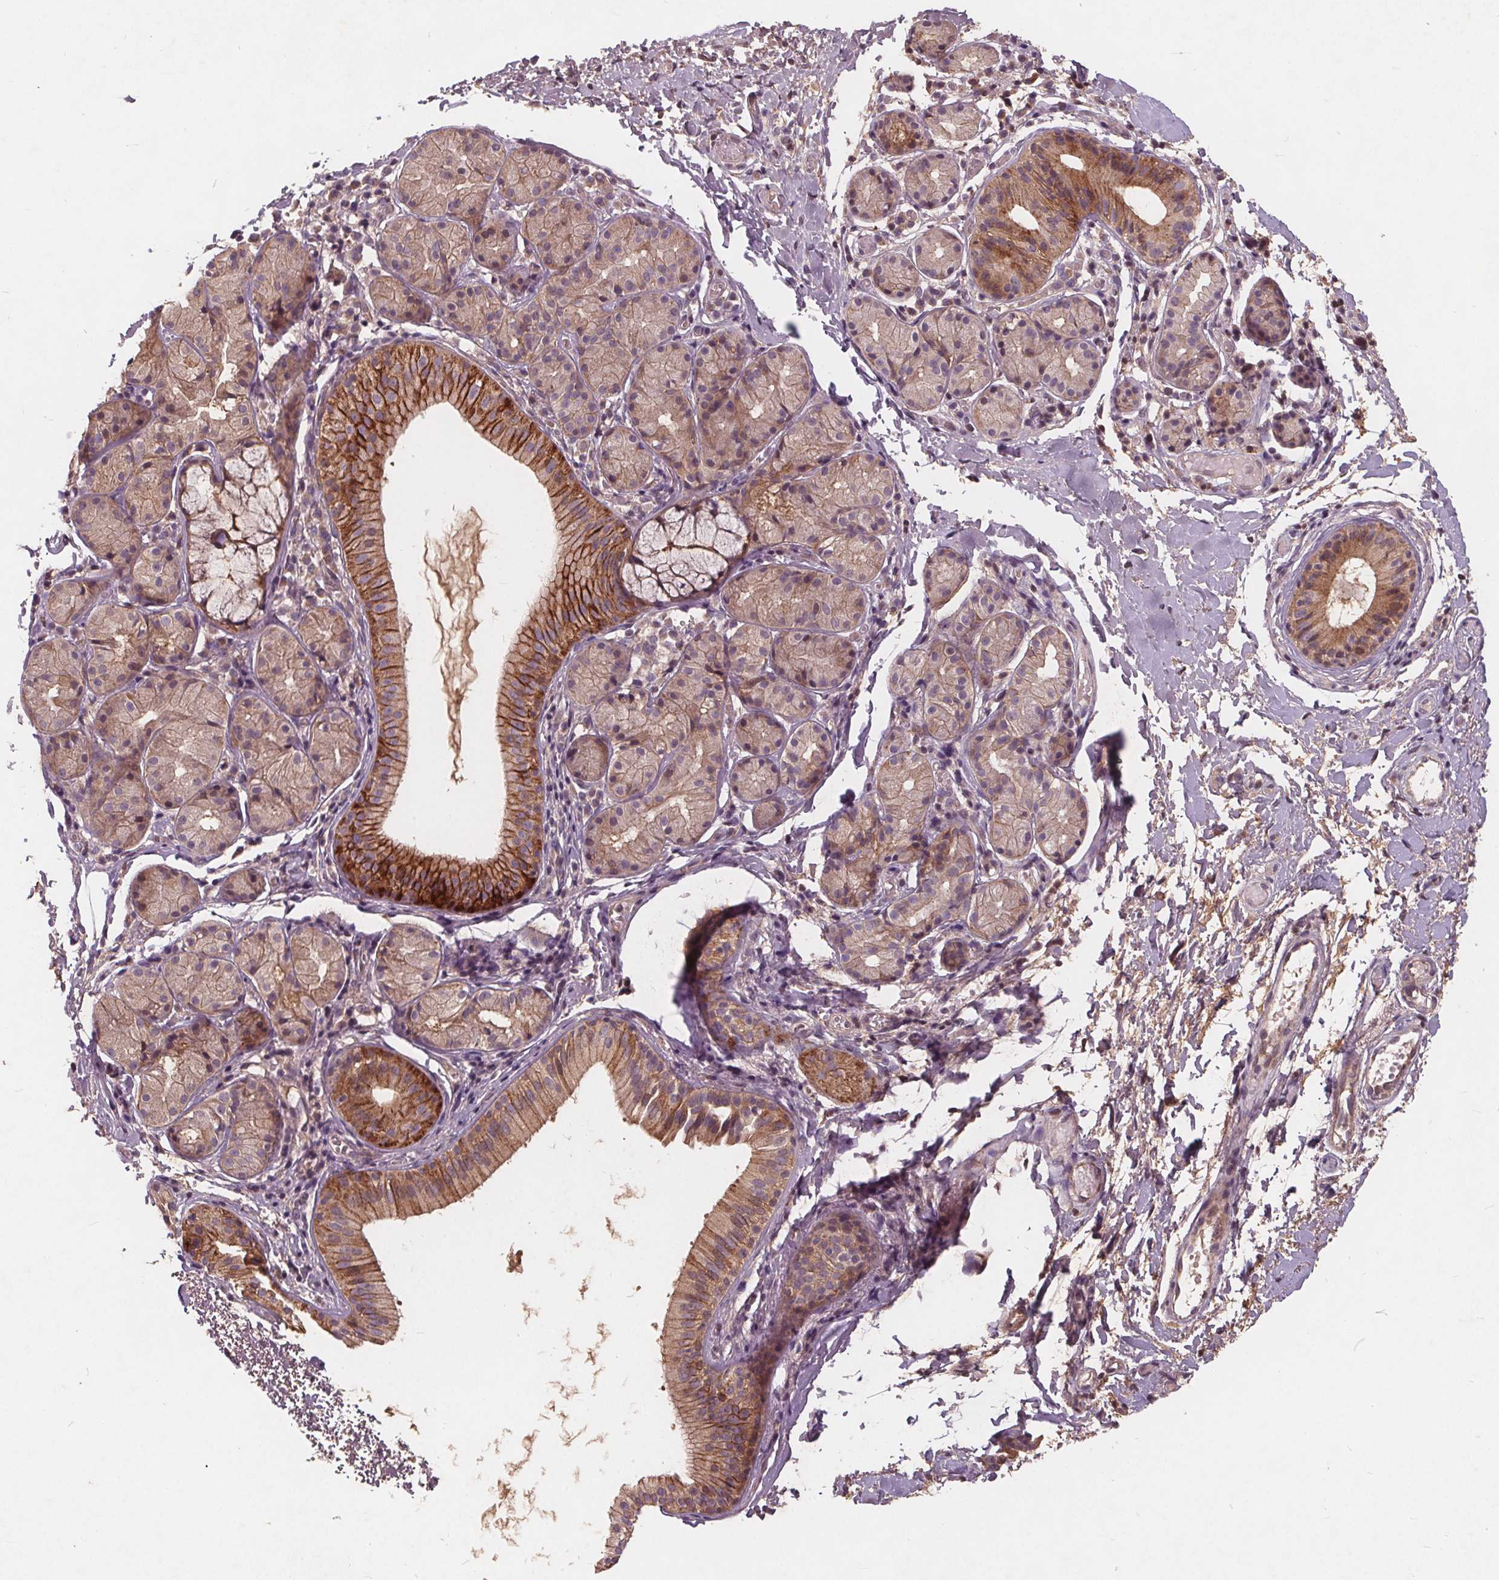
{"staining": {"intensity": "moderate", "quantity": "25%-75%", "location": "cytoplasmic/membranous"}, "tissue": "nasopharynx", "cell_type": "Respiratory epithelial cells", "image_type": "normal", "snomed": [{"axis": "morphology", "description": "Normal tissue, NOS"}, {"axis": "morphology", "description": "Basal cell carcinoma"}, {"axis": "topography", "description": "Cartilage tissue"}, {"axis": "topography", "description": "Nasopharynx"}, {"axis": "topography", "description": "Oral tissue"}], "caption": "Protein staining by IHC reveals moderate cytoplasmic/membranous expression in about 25%-75% of respiratory epithelial cells in unremarkable nasopharynx.", "gene": "CSNK1G2", "patient": {"sex": "female", "age": 77}}